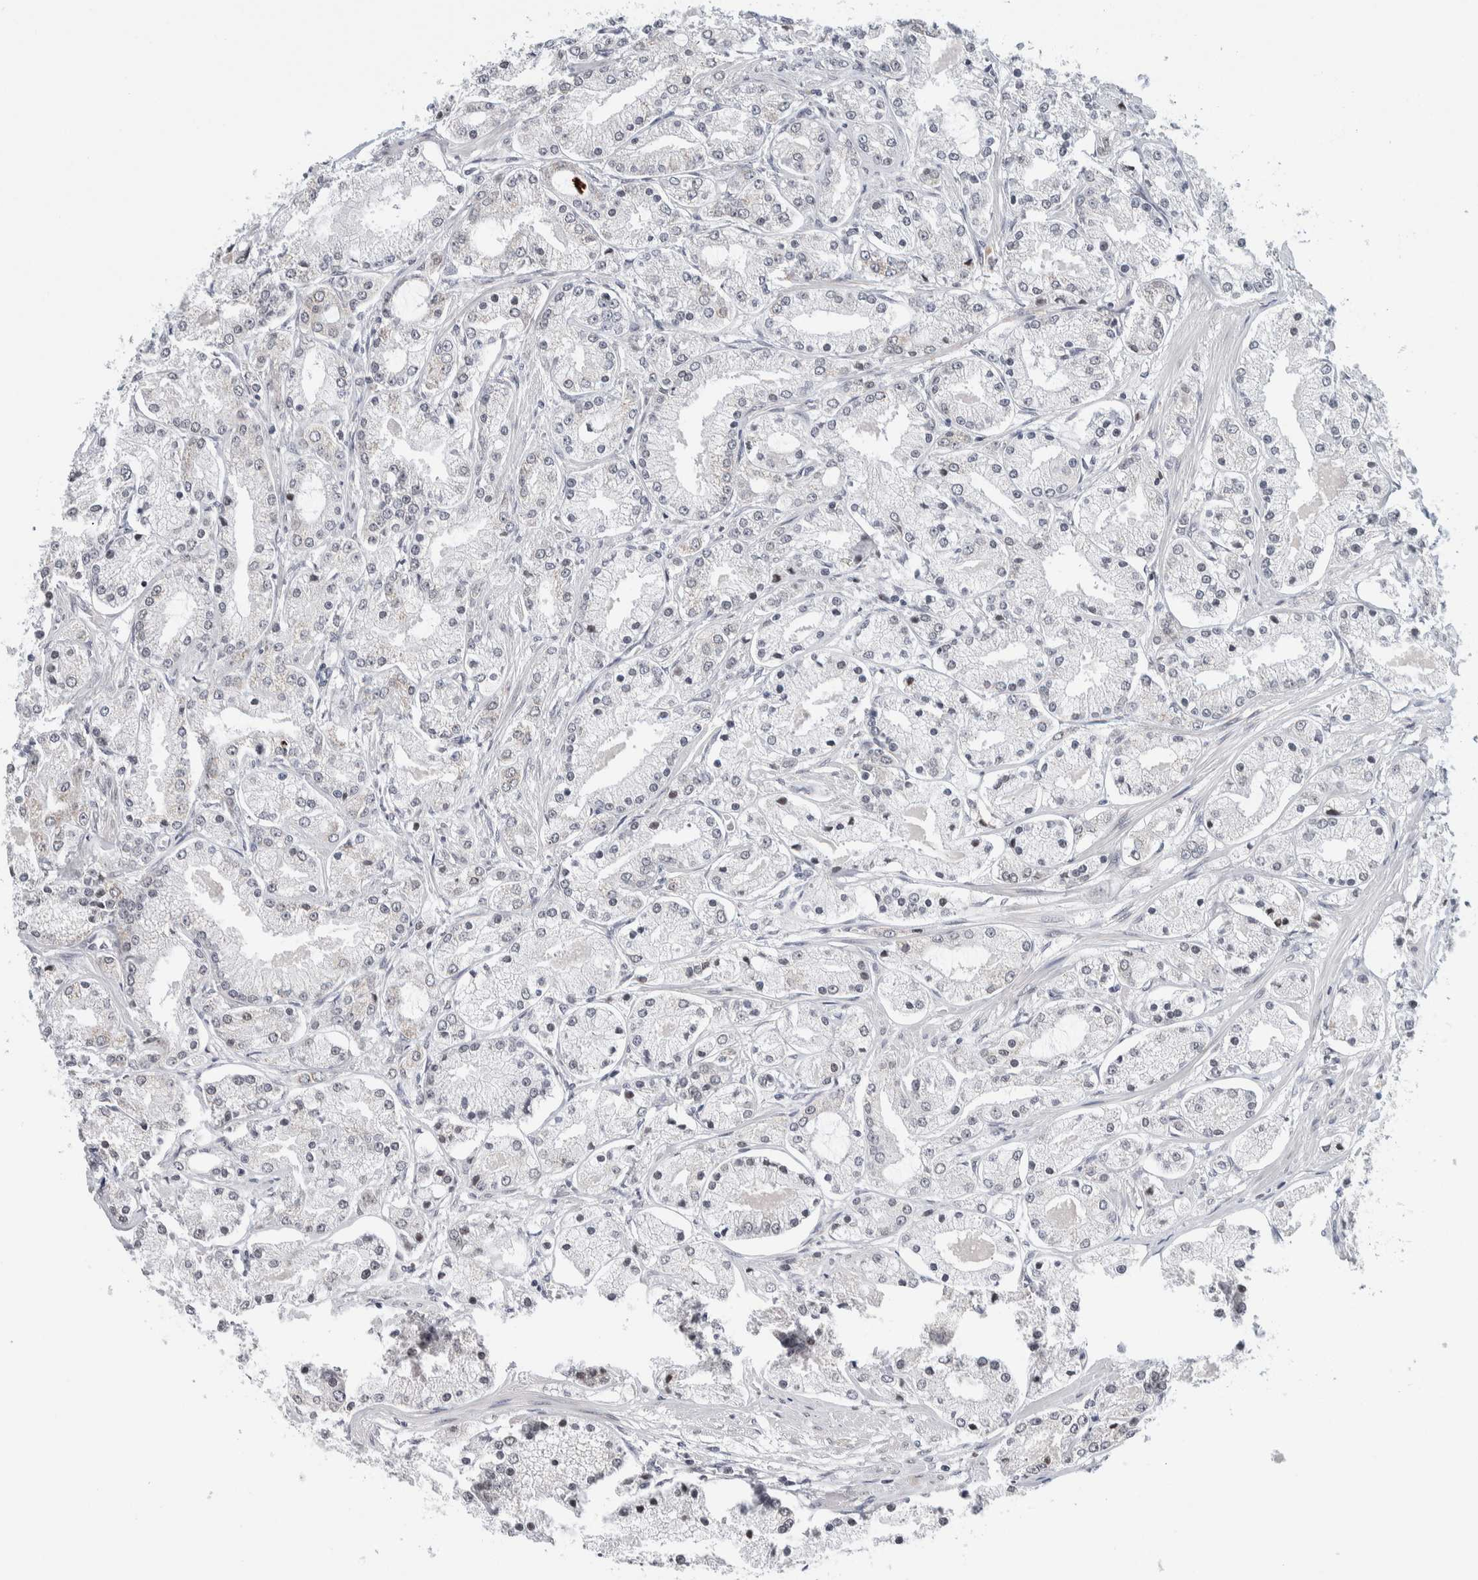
{"staining": {"intensity": "negative", "quantity": "none", "location": "none"}, "tissue": "prostate cancer", "cell_type": "Tumor cells", "image_type": "cancer", "snomed": [{"axis": "morphology", "description": "Adenocarcinoma, High grade"}, {"axis": "topography", "description": "Prostate"}], "caption": "Immunohistochemistry (IHC) of prostate cancer exhibits no expression in tumor cells.", "gene": "NEUROD1", "patient": {"sex": "male", "age": 66}}